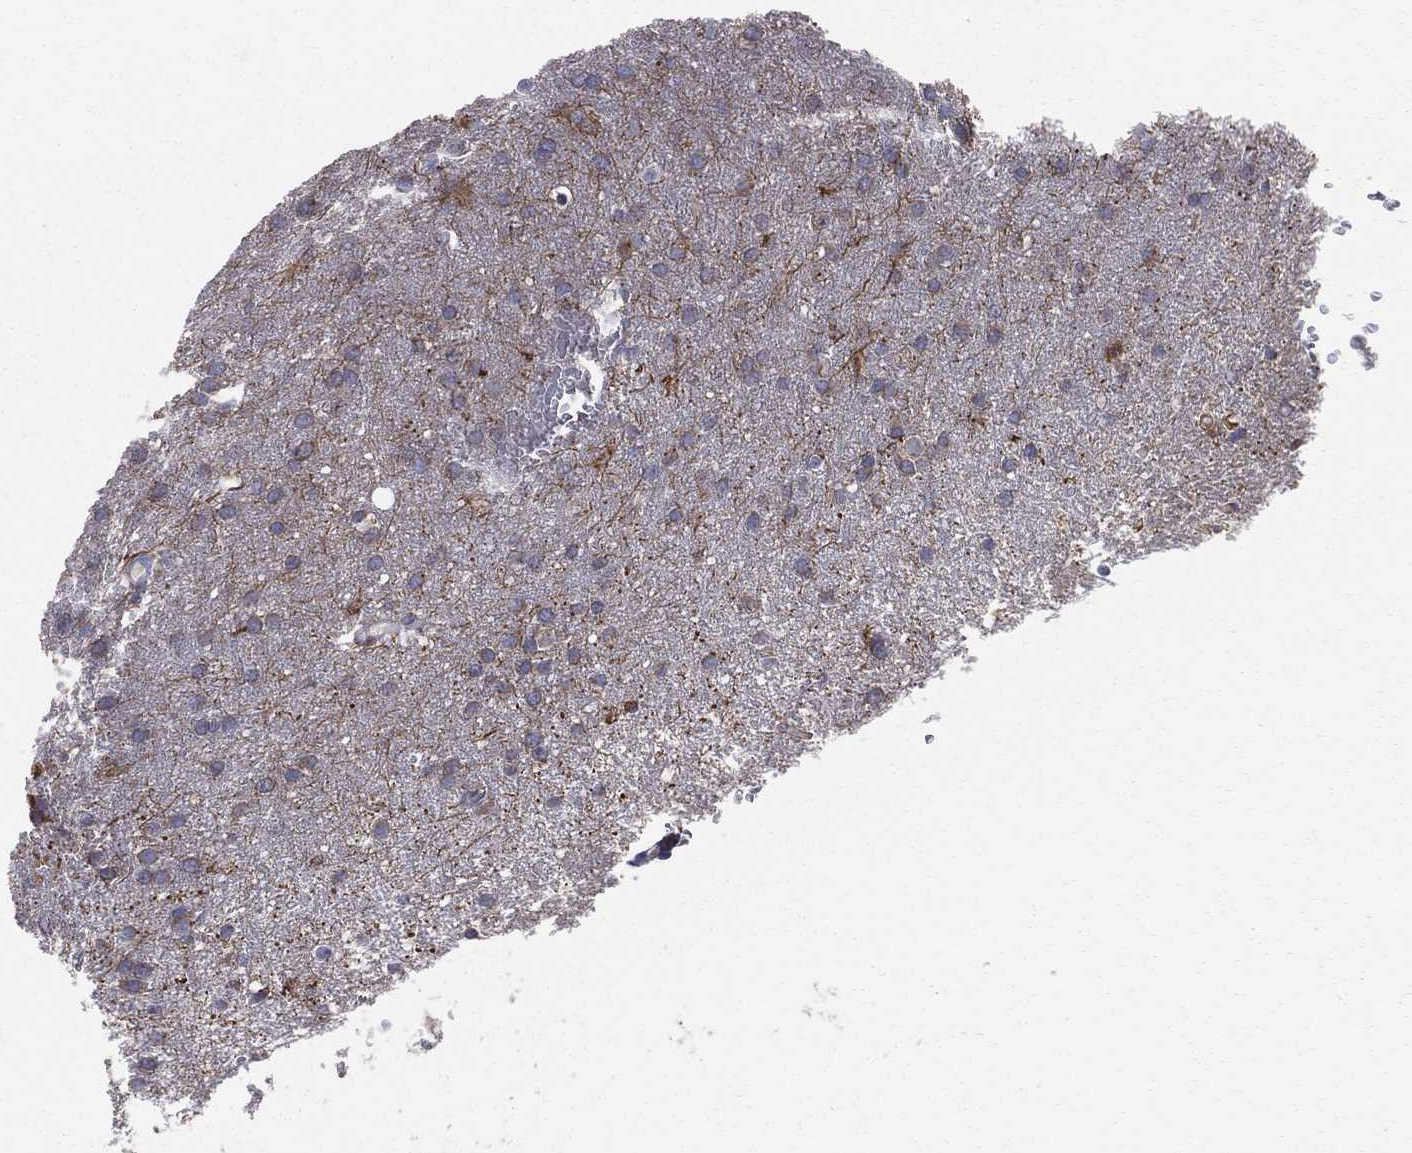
{"staining": {"intensity": "negative", "quantity": "none", "location": "none"}, "tissue": "glioma", "cell_type": "Tumor cells", "image_type": "cancer", "snomed": [{"axis": "morphology", "description": "Glioma, malignant, Low grade"}, {"axis": "topography", "description": "Brain"}], "caption": "Immunohistochemical staining of malignant low-grade glioma shows no significant positivity in tumor cells. The staining is performed using DAB (3,3'-diaminobenzidine) brown chromogen with nuclei counter-stained in using hematoxylin.", "gene": "MIX23", "patient": {"sex": "female", "age": 32}}